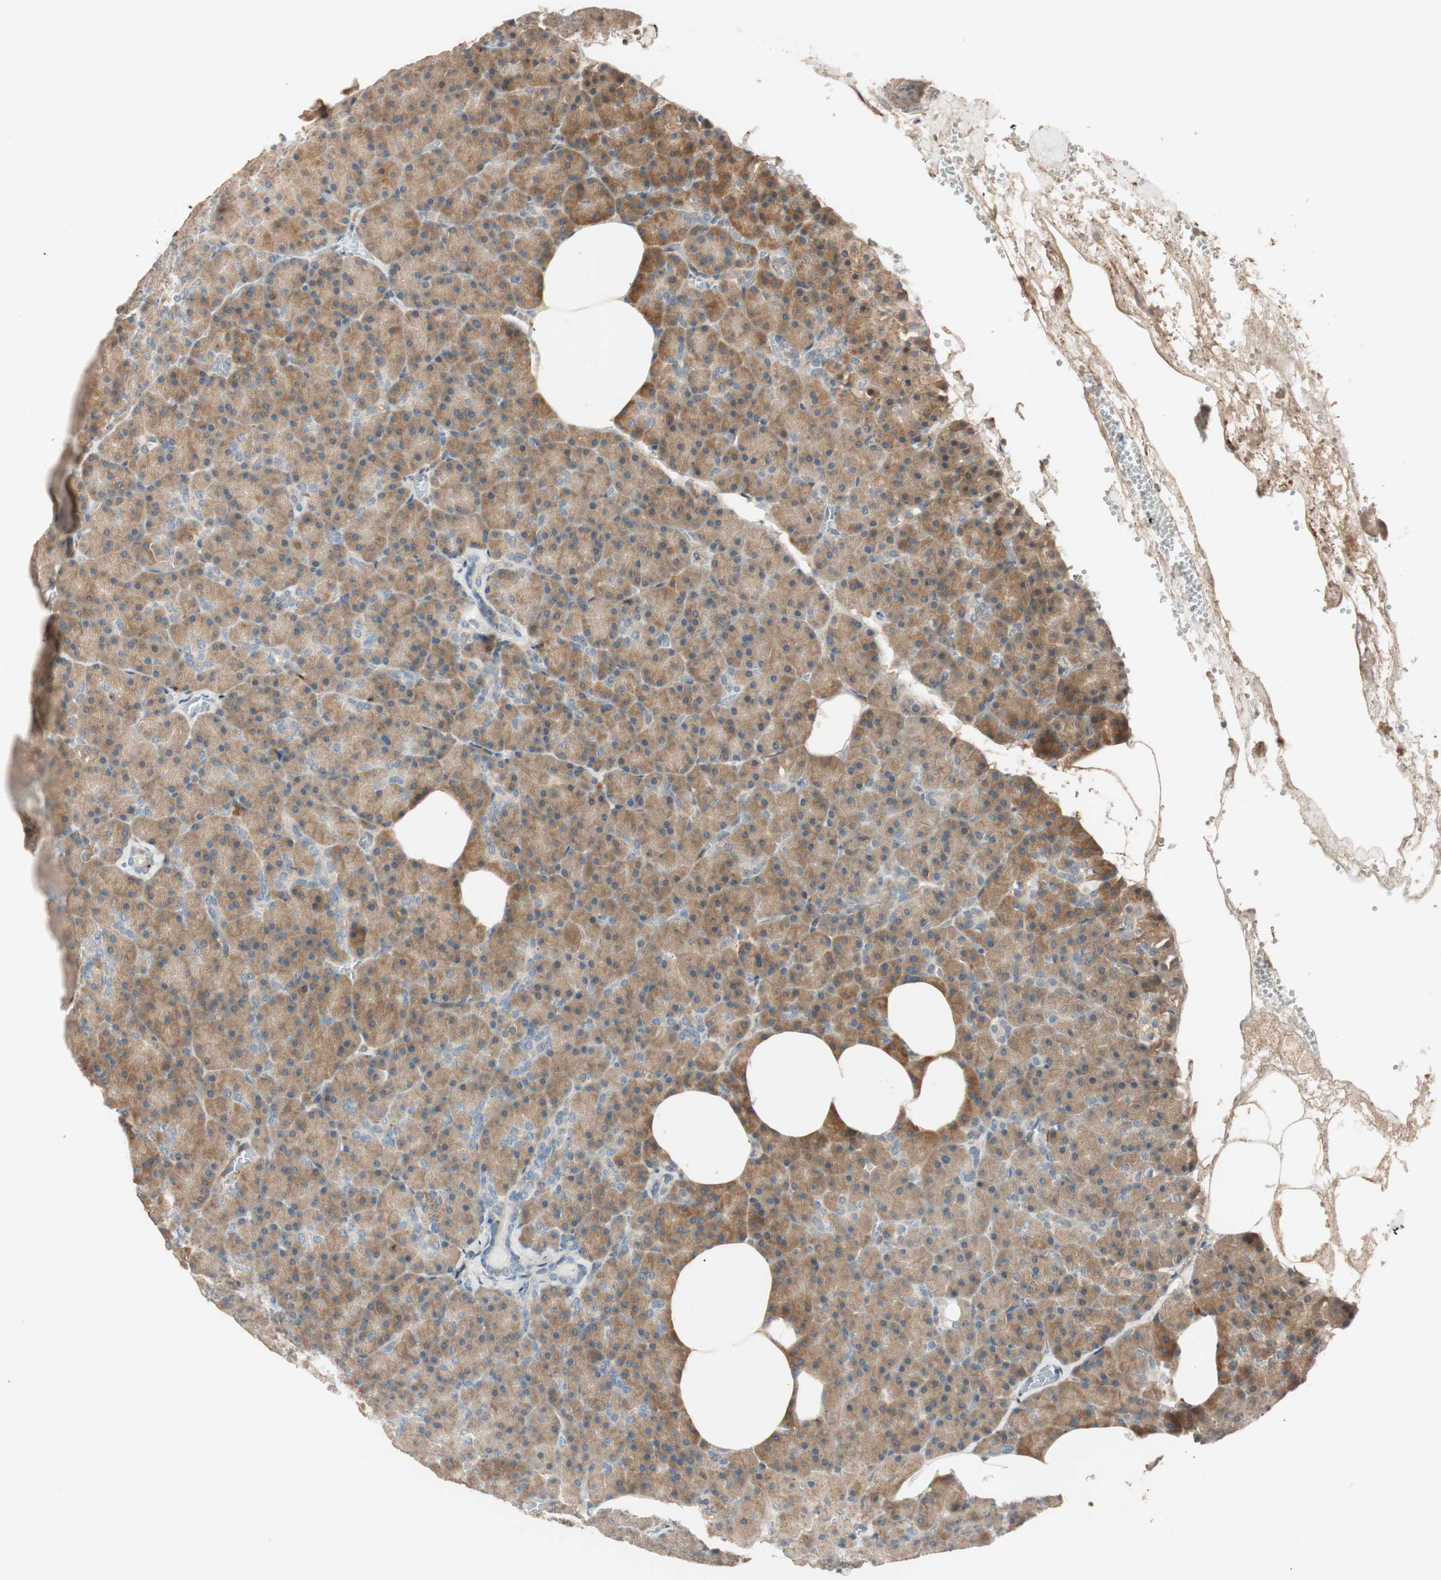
{"staining": {"intensity": "moderate", "quantity": ">75%", "location": "cytoplasmic/membranous"}, "tissue": "pancreas", "cell_type": "Exocrine glandular cells", "image_type": "normal", "snomed": [{"axis": "morphology", "description": "Normal tissue, NOS"}, {"axis": "topography", "description": "Pancreas"}], "caption": "Immunohistochemical staining of benign human pancreas demonstrates medium levels of moderate cytoplasmic/membranous staining in approximately >75% of exocrine glandular cells. (Brightfield microscopy of DAB IHC at high magnification).", "gene": "EPHA6", "patient": {"sex": "female", "age": 35}}